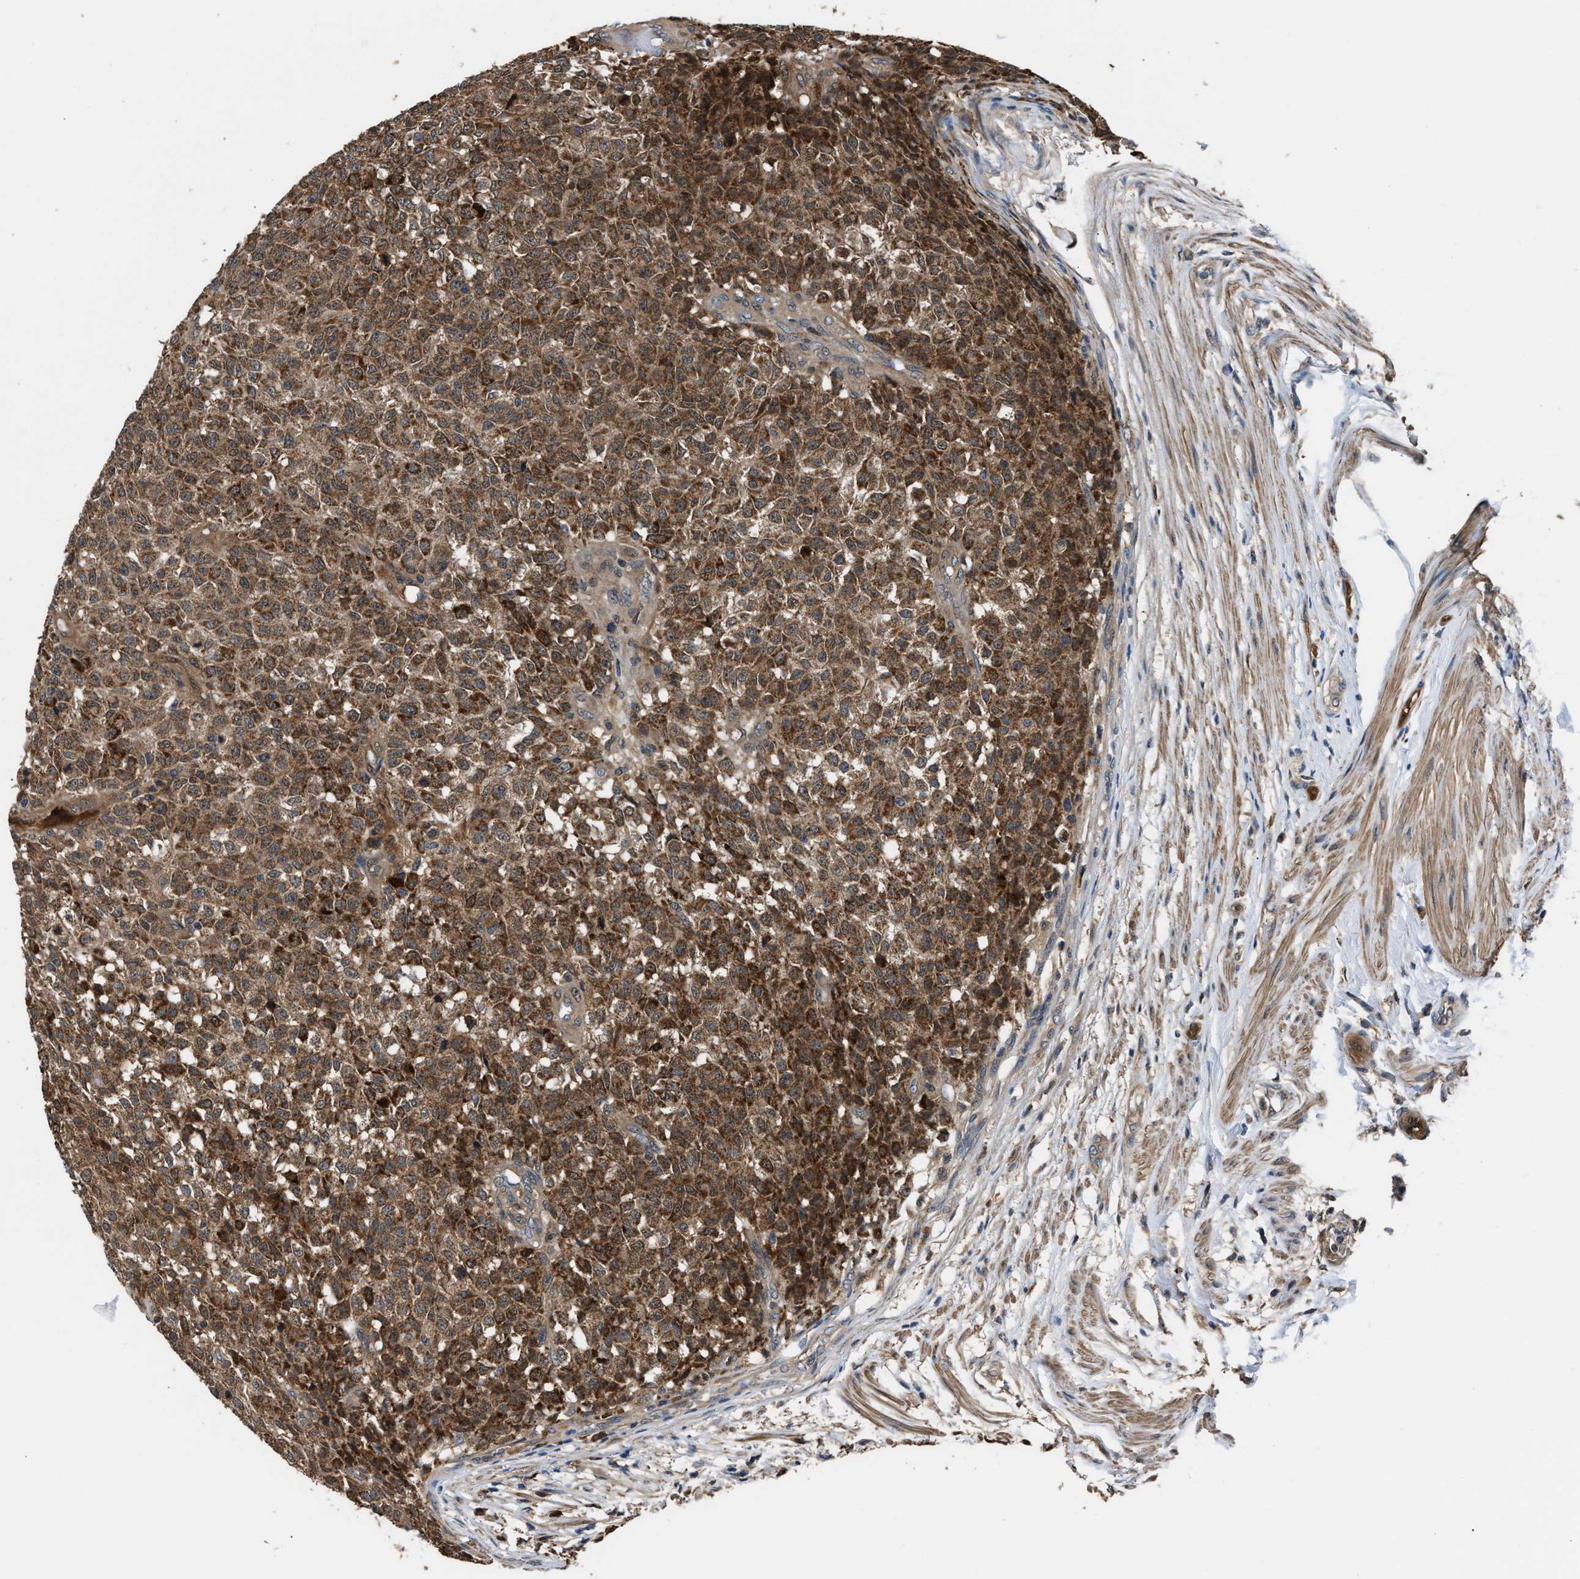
{"staining": {"intensity": "moderate", "quantity": ">75%", "location": "cytoplasmic/membranous"}, "tissue": "testis cancer", "cell_type": "Tumor cells", "image_type": "cancer", "snomed": [{"axis": "morphology", "description": "Seminoma, NOS"}, {"axis": "topography", "description": "Testis"}], "caption": "Brown immunohistochemical staining in testis seminoma exhibits moderate cytoplasmic/membranous staining in about >75% of tumor cells.", "gene": "PPA1", "patient": {"sex": "male", "age": 59}}